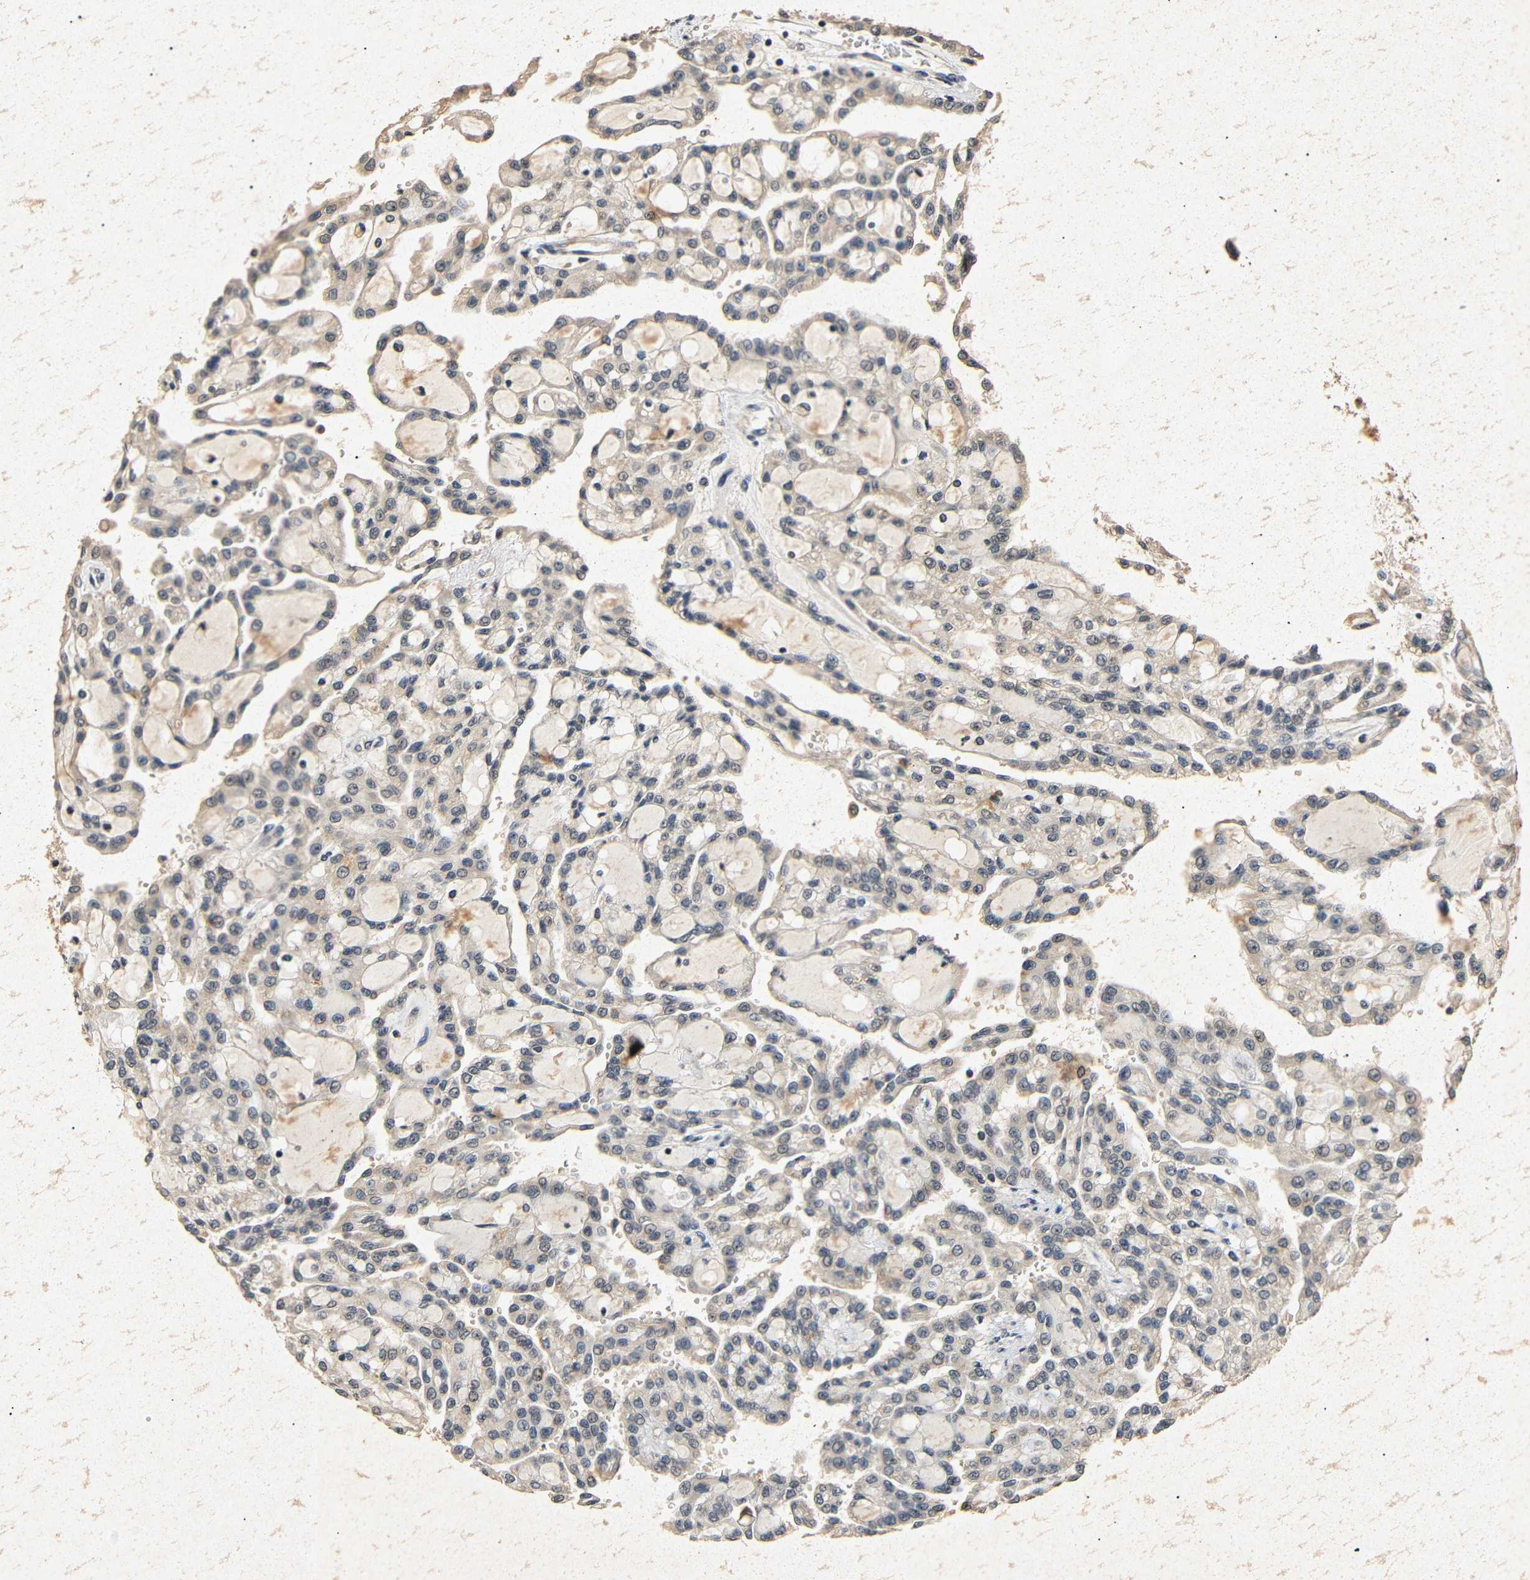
{"staining": {"intensity": "weak", "quantity": "<25%", "location": "cytoplasmic/membranous,nuclear"}, "tissue": "renal cancer", "cell_type": "Tumor cells", "image_type": "cancer", "snomed": [{"axis": "morphology", "description": "Adenocarcinoma, NOS"}, {"axis": "topography", "description": "Kidney"}], "caption": "This is a micrograph of IHC staining of adenocarcinoma (renal), which shows no expression in tumor cells. (IHC, brightfield microscopy, high magnification).", "gene": "PARN", "patient": {"sex": "male", "age": 63}}